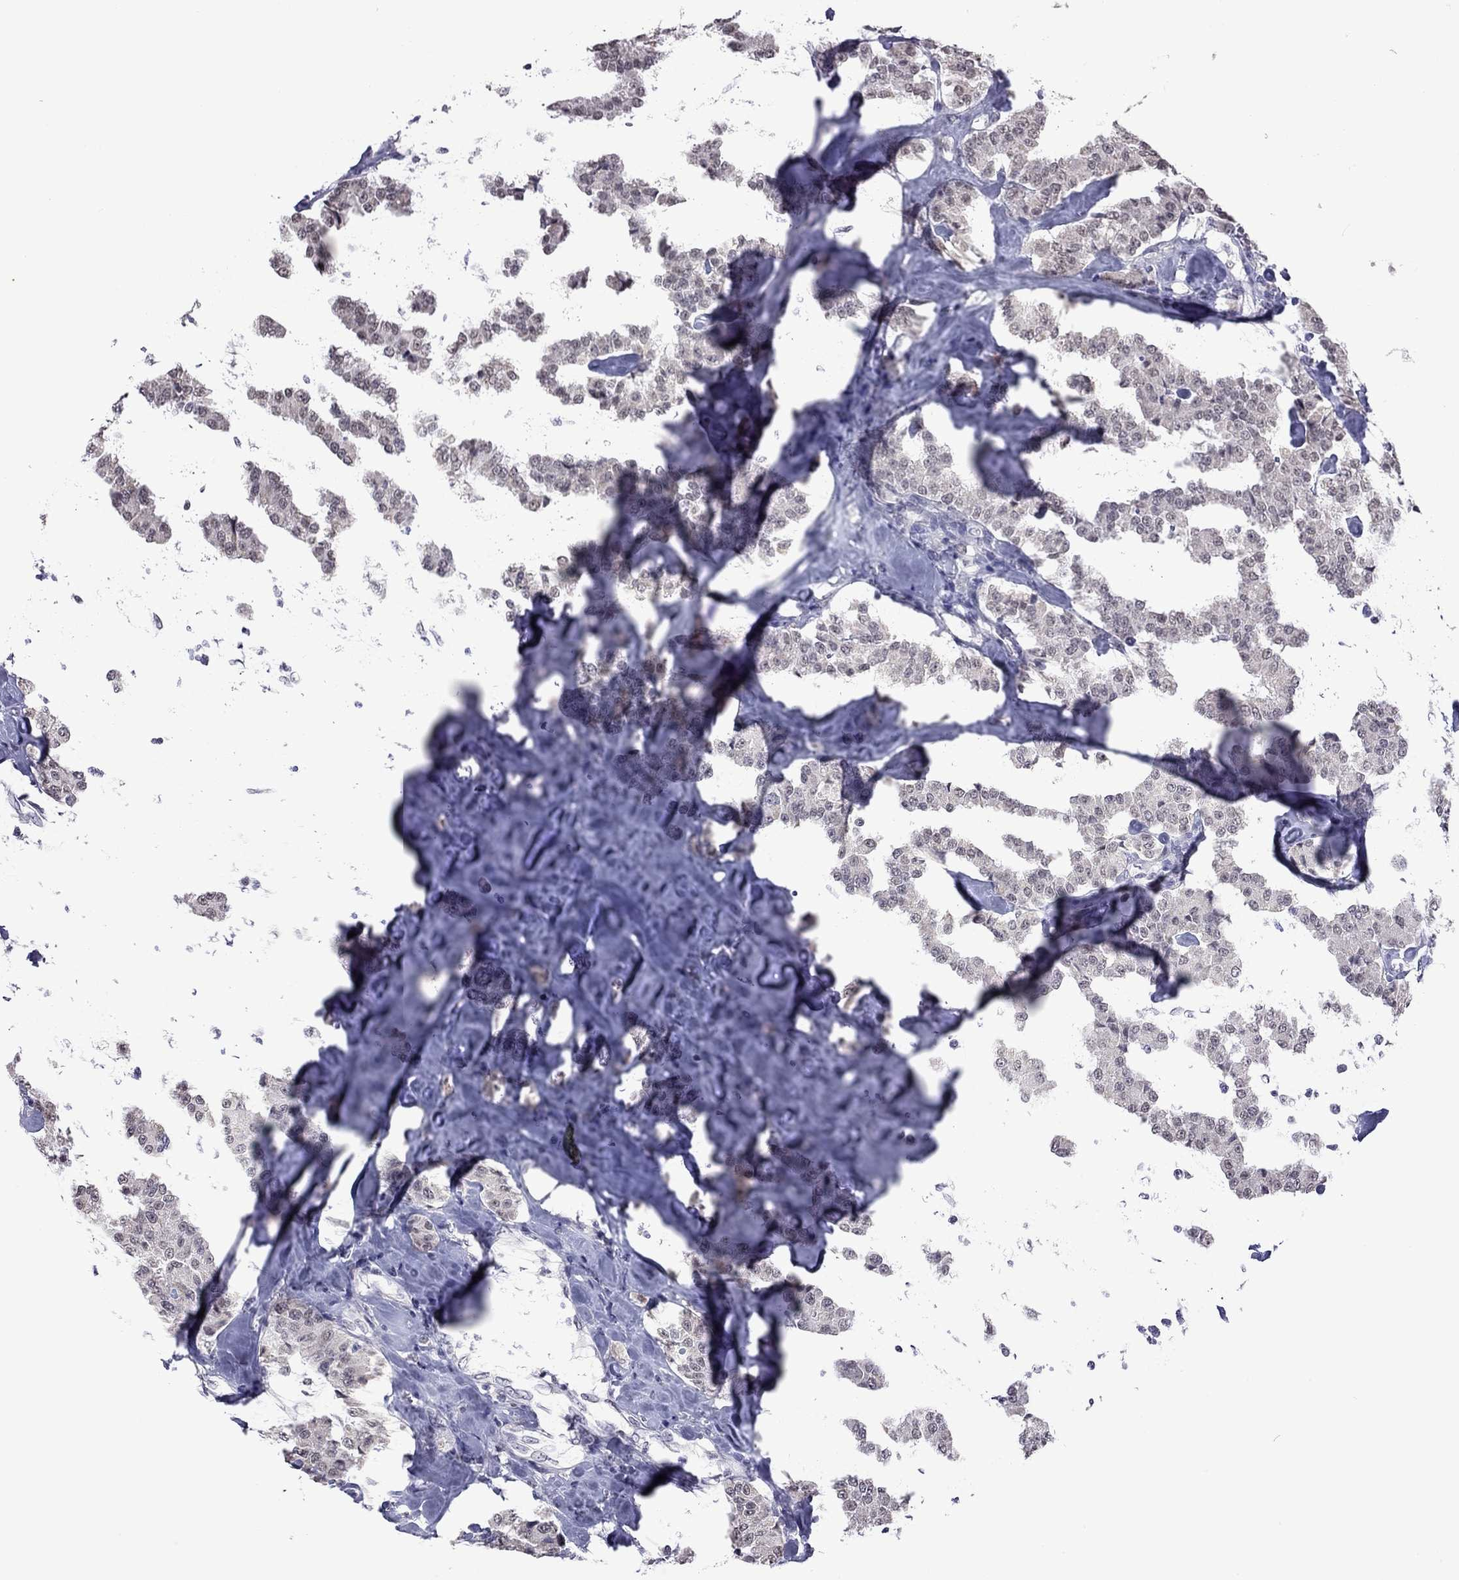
{"staining": {"intensity": "negative", "quantity": "none", "location": "none"}, "tissue": "carcinoid", "cell_type": "Tumor cells", "image_type": "cancer", "snomed": [{"axis": "morphology", "description": "Carcinoid, malignant, NOS"}, {"axis": "topography", "description": "Pancreas"}], "caption": "A histopathology image of carcinoid (malignant) stained for a protein reveals no brown staining in tumor cells.", "gene": "PPP1R3A", "patient": {"sex": "male", "age": 41}}